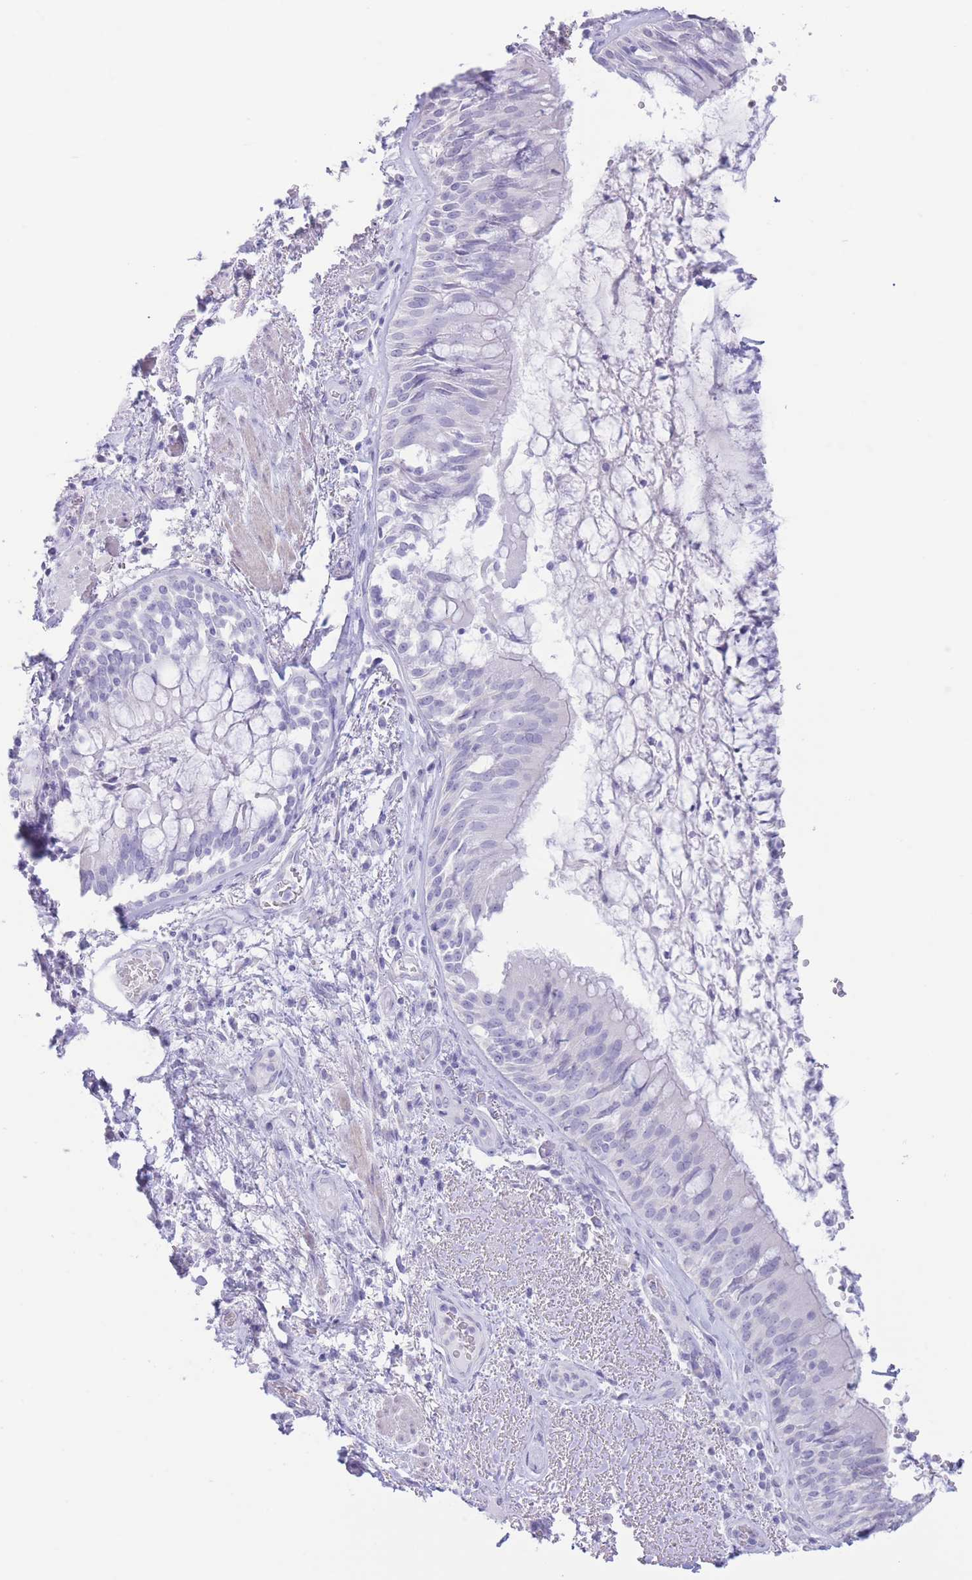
{"staining": {"intensity": "negative", "quantity": "none", "location": "none"}, "tissue": "bronchus", "cell_type": "Respiratory epithelial cells", "image_type": "normal", "snomed": [{"axis": "morphology", "description": "Normal tissue, NOS"}, {"axis": "topography", "description": "Cartilage tissue"}, {"axis": "topography", "description": "Bronchus"}], "caption": "High magnification brightfield microscopy of normal bronchus stained with DAB (brown) and counterstained with hematoxylin (blue): respiratory epithelial cells show no significant expression. (DAB immunohistochemistry with hematoxylin counter stain).", "gene": "PKLR", "patient": {"sex": "male", "age": 63}}